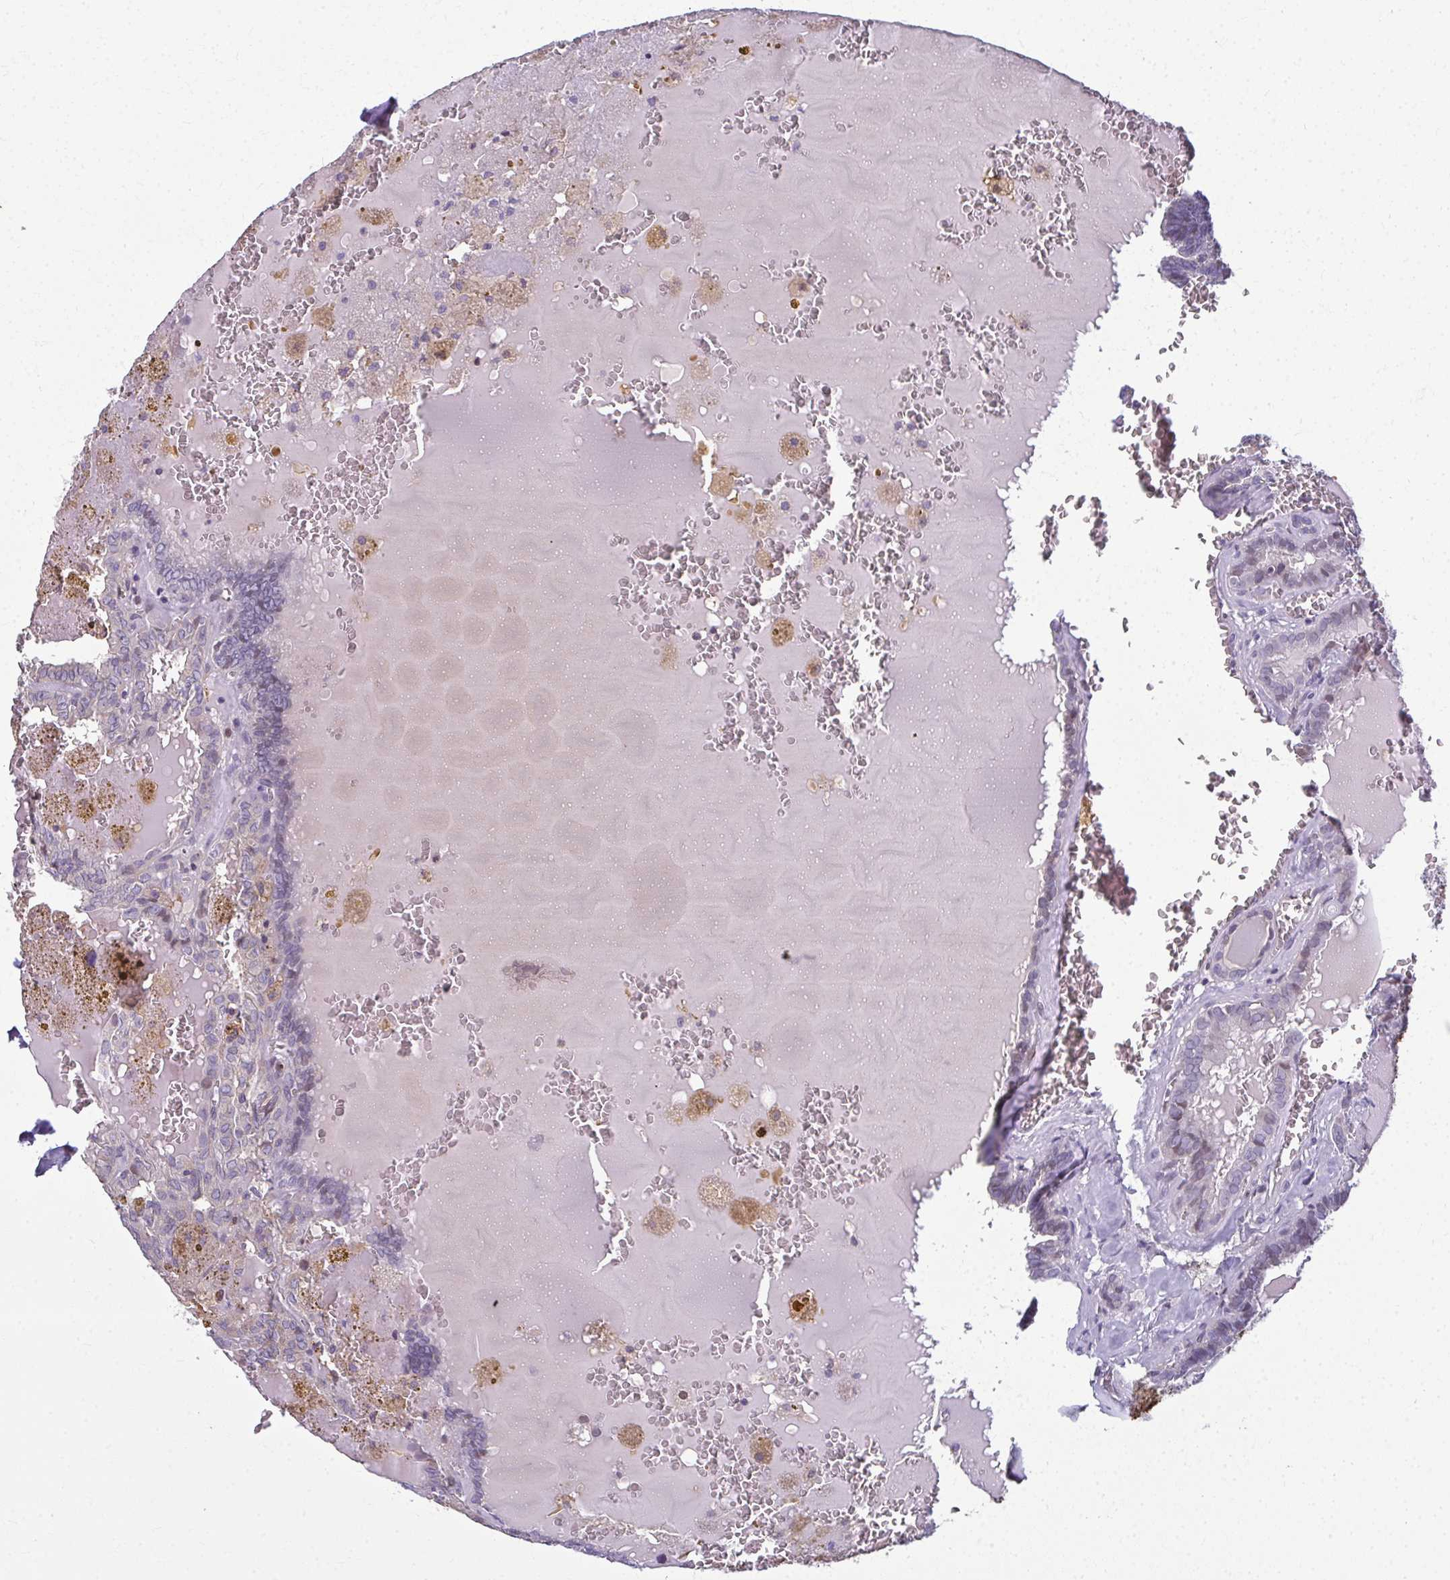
{"staining": {"intensity": "negative", "quantity": "none", "location": "none"}, "tissue": "thyroid cancer", "cell_type": "Tumor cells", "image_type": "cancer", "snomed": [{"axis": "morphology", "description": "Papillary adenocarcinoma, NOS"}, {"axis": "topography", "description": "Thyroid gland"}], "caption": "A high-resolution image shows immunohistochemistry staining of papillary adenocarcinoma (thyroid), which exhibits no significant positivity in tumor cells.", "gene": "ODF1", "patient": {"sex": "female", "age": 39}}